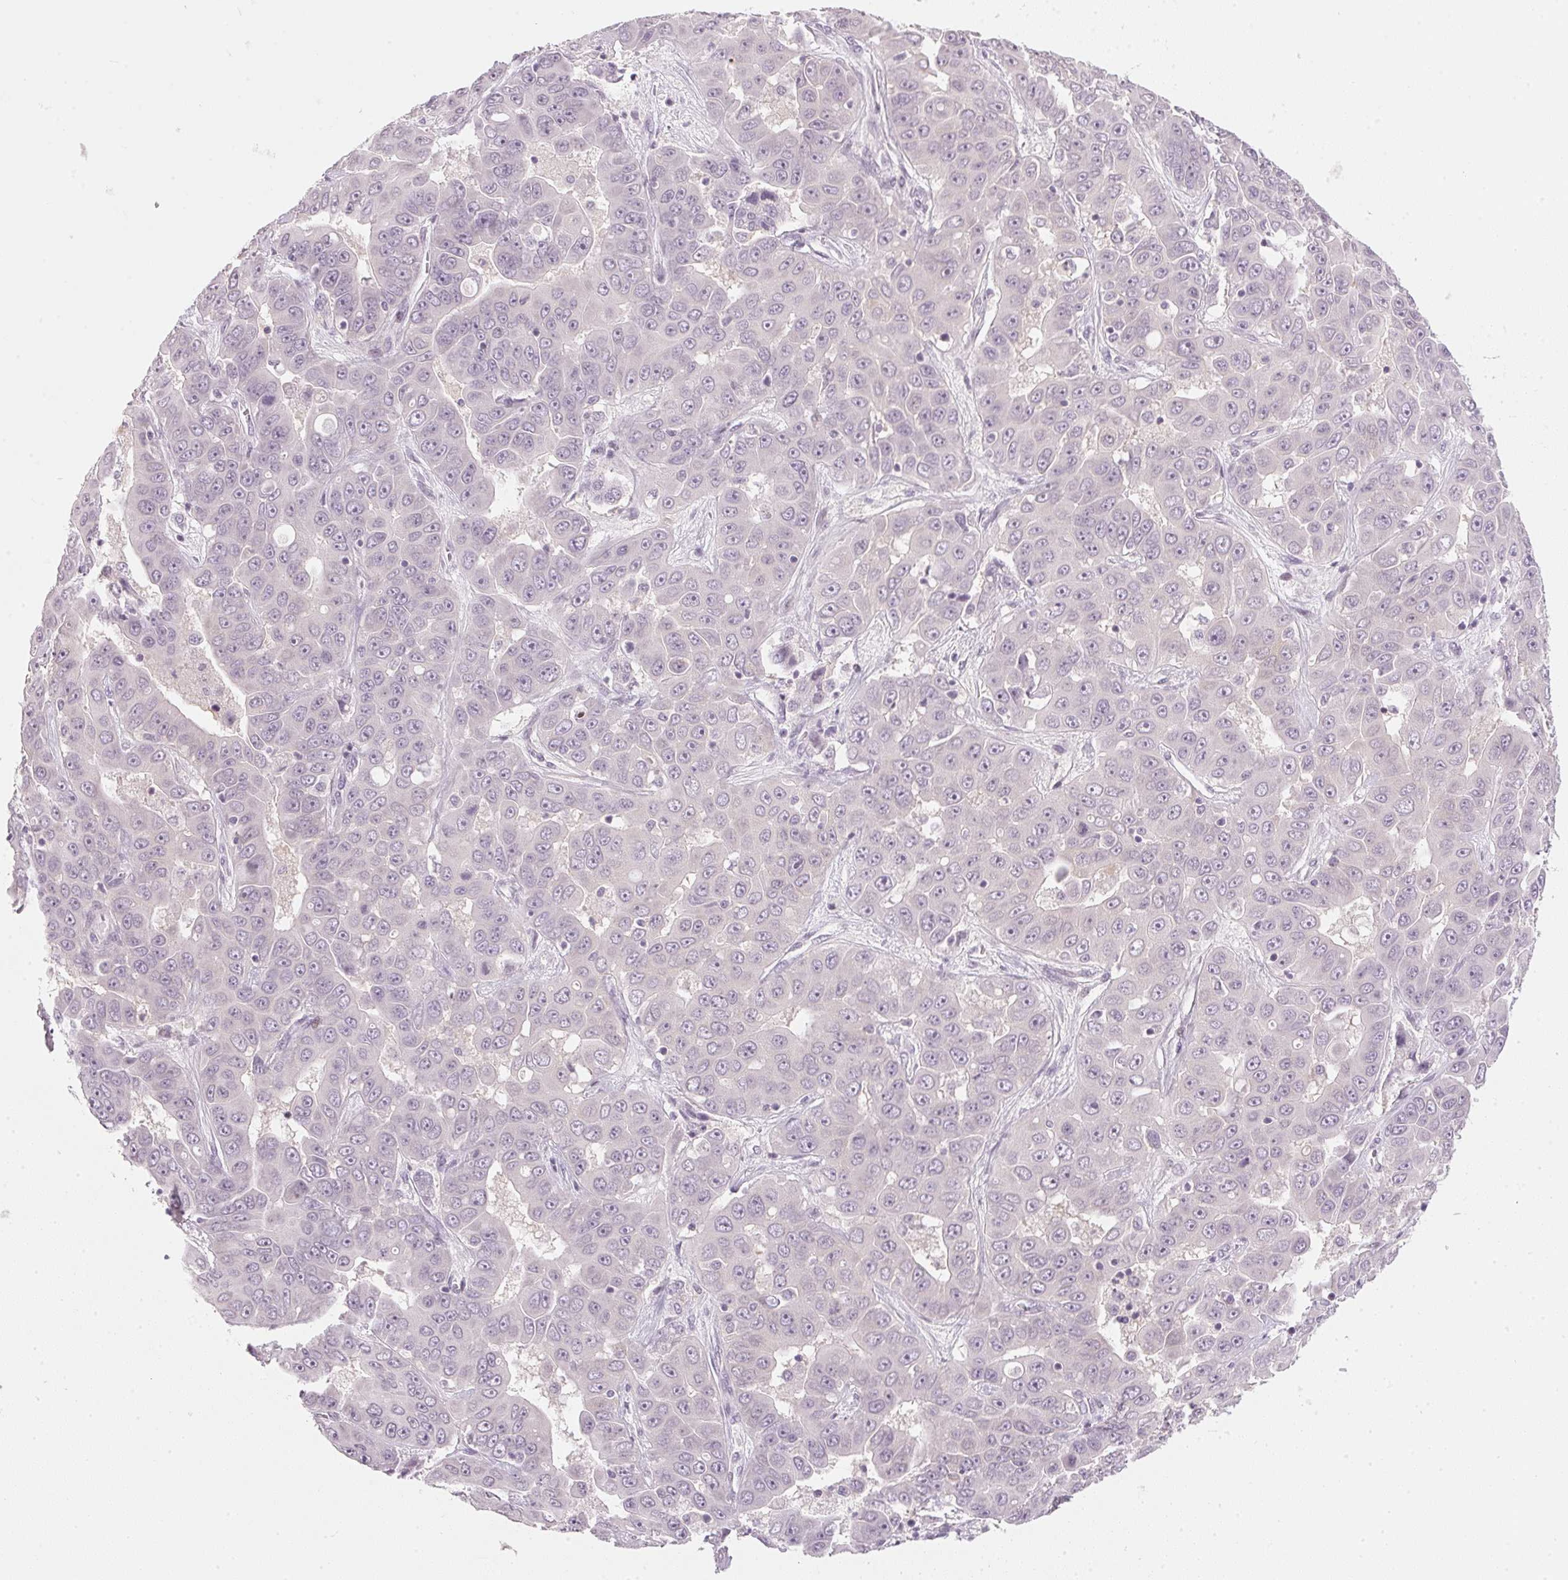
{"staining": {"intensity": "negative", "quantity": "none", "location": "none"}, "tissue": "liver cancer", "cell_type": "Tumor cells", "image_type": "cancer", "snomed": [{"axis": "morphology", "description": "Cholangiocarcinoma"}, {"axis": "topography", "description": "Liver"}], "caption": "A photomicrograph of liver cholangiocarcinoma stained for a protein displays no brown staining in tumor cells.", "gene": "SFRP4", "patient": {"sex": "female", "age": 52}}